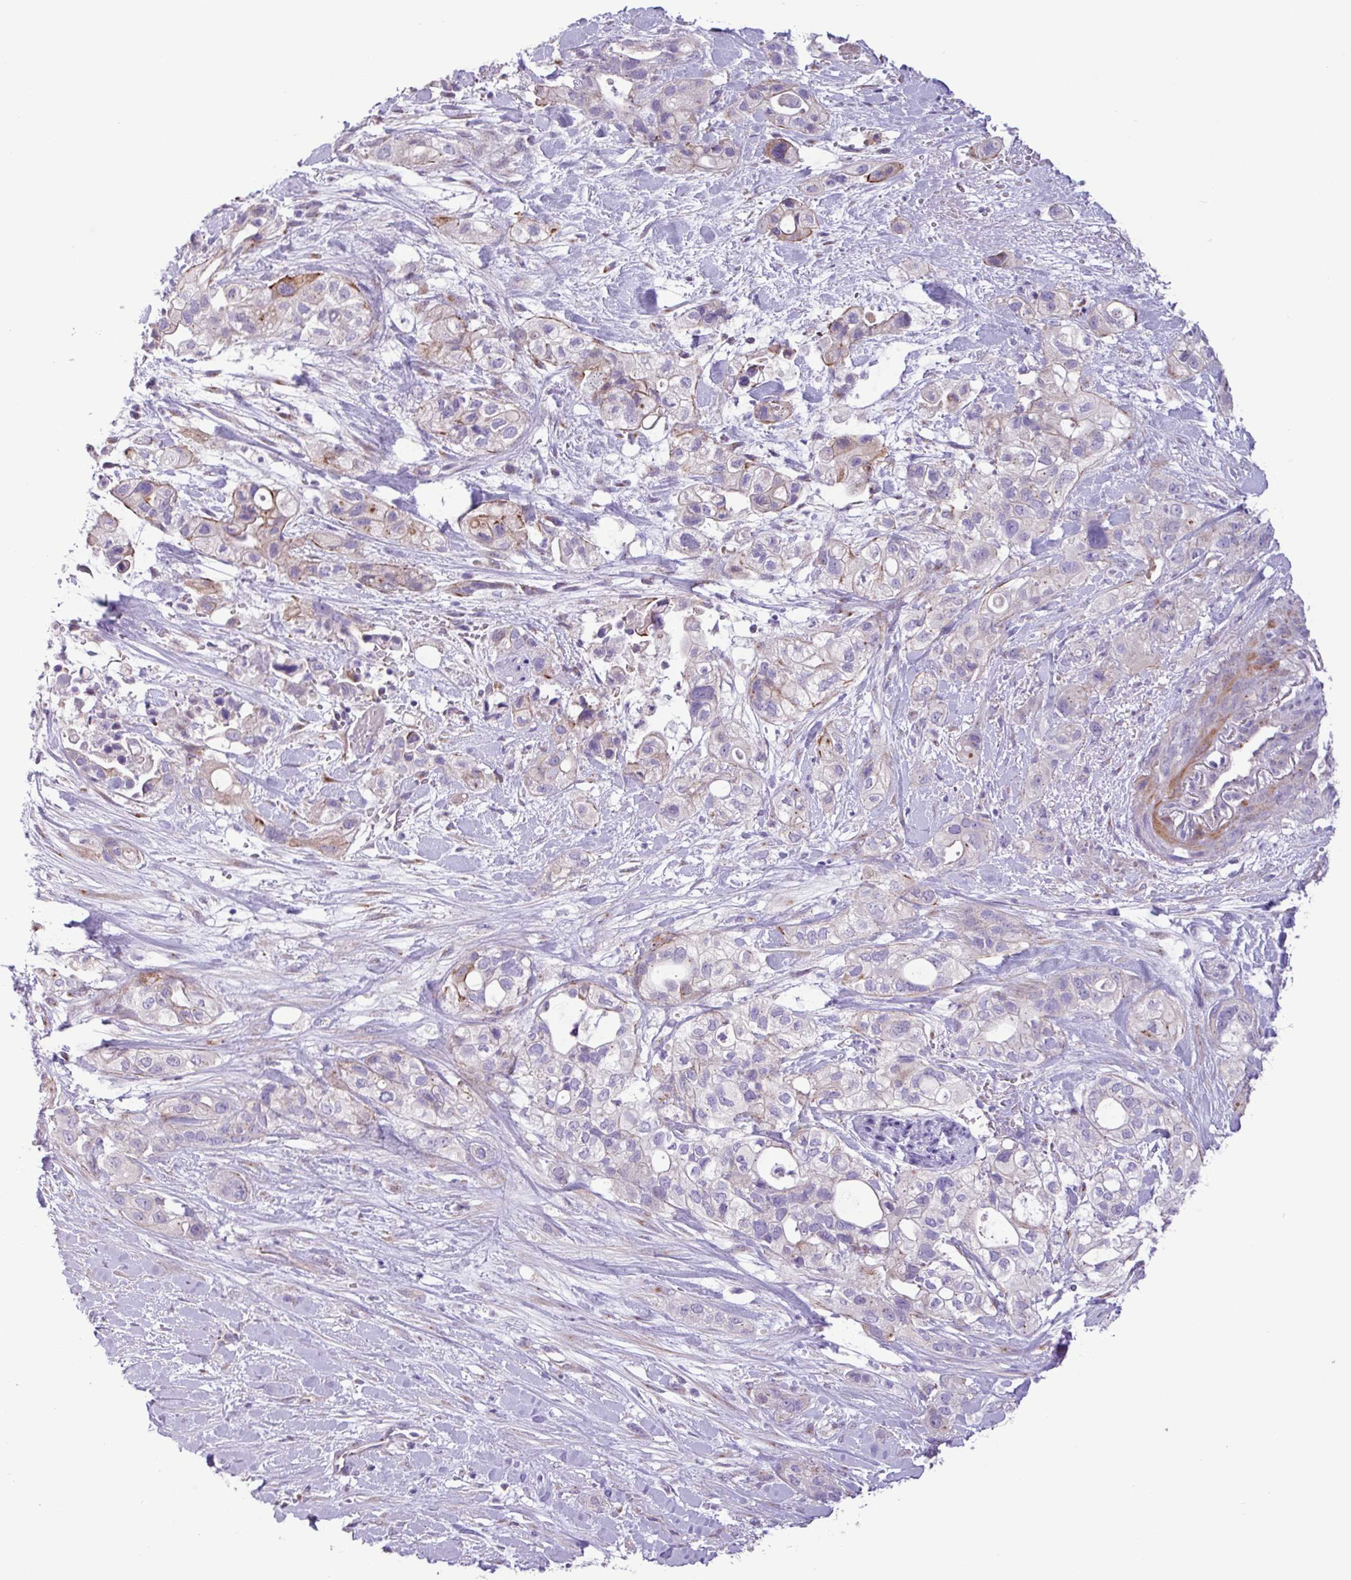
{"staining": {"intensity": "moderate", "quantity": "<25%", "location": "cytoplasmic/membranous"}, "tissue": "pancreatic cancer", "cell_type": "Tumor cells", "image_type": "cancer", "snomed": [{"axis": "morphology", "description": "Adenocarcinoma, NOS"}, {"axis": "topography", "description": "Pancreas"}], "caption": "Immunohistochemical staining of adenocarcinoma (pancreatic) displays low levels of moderate cytoplasmic/membranous staining in approximately <25% of tumor cells. (brown staining indicates protein expression, while blue staining denotes nuclei).", "gene": "SPINK8", "patient": {"sex": "male", "age": 44}}